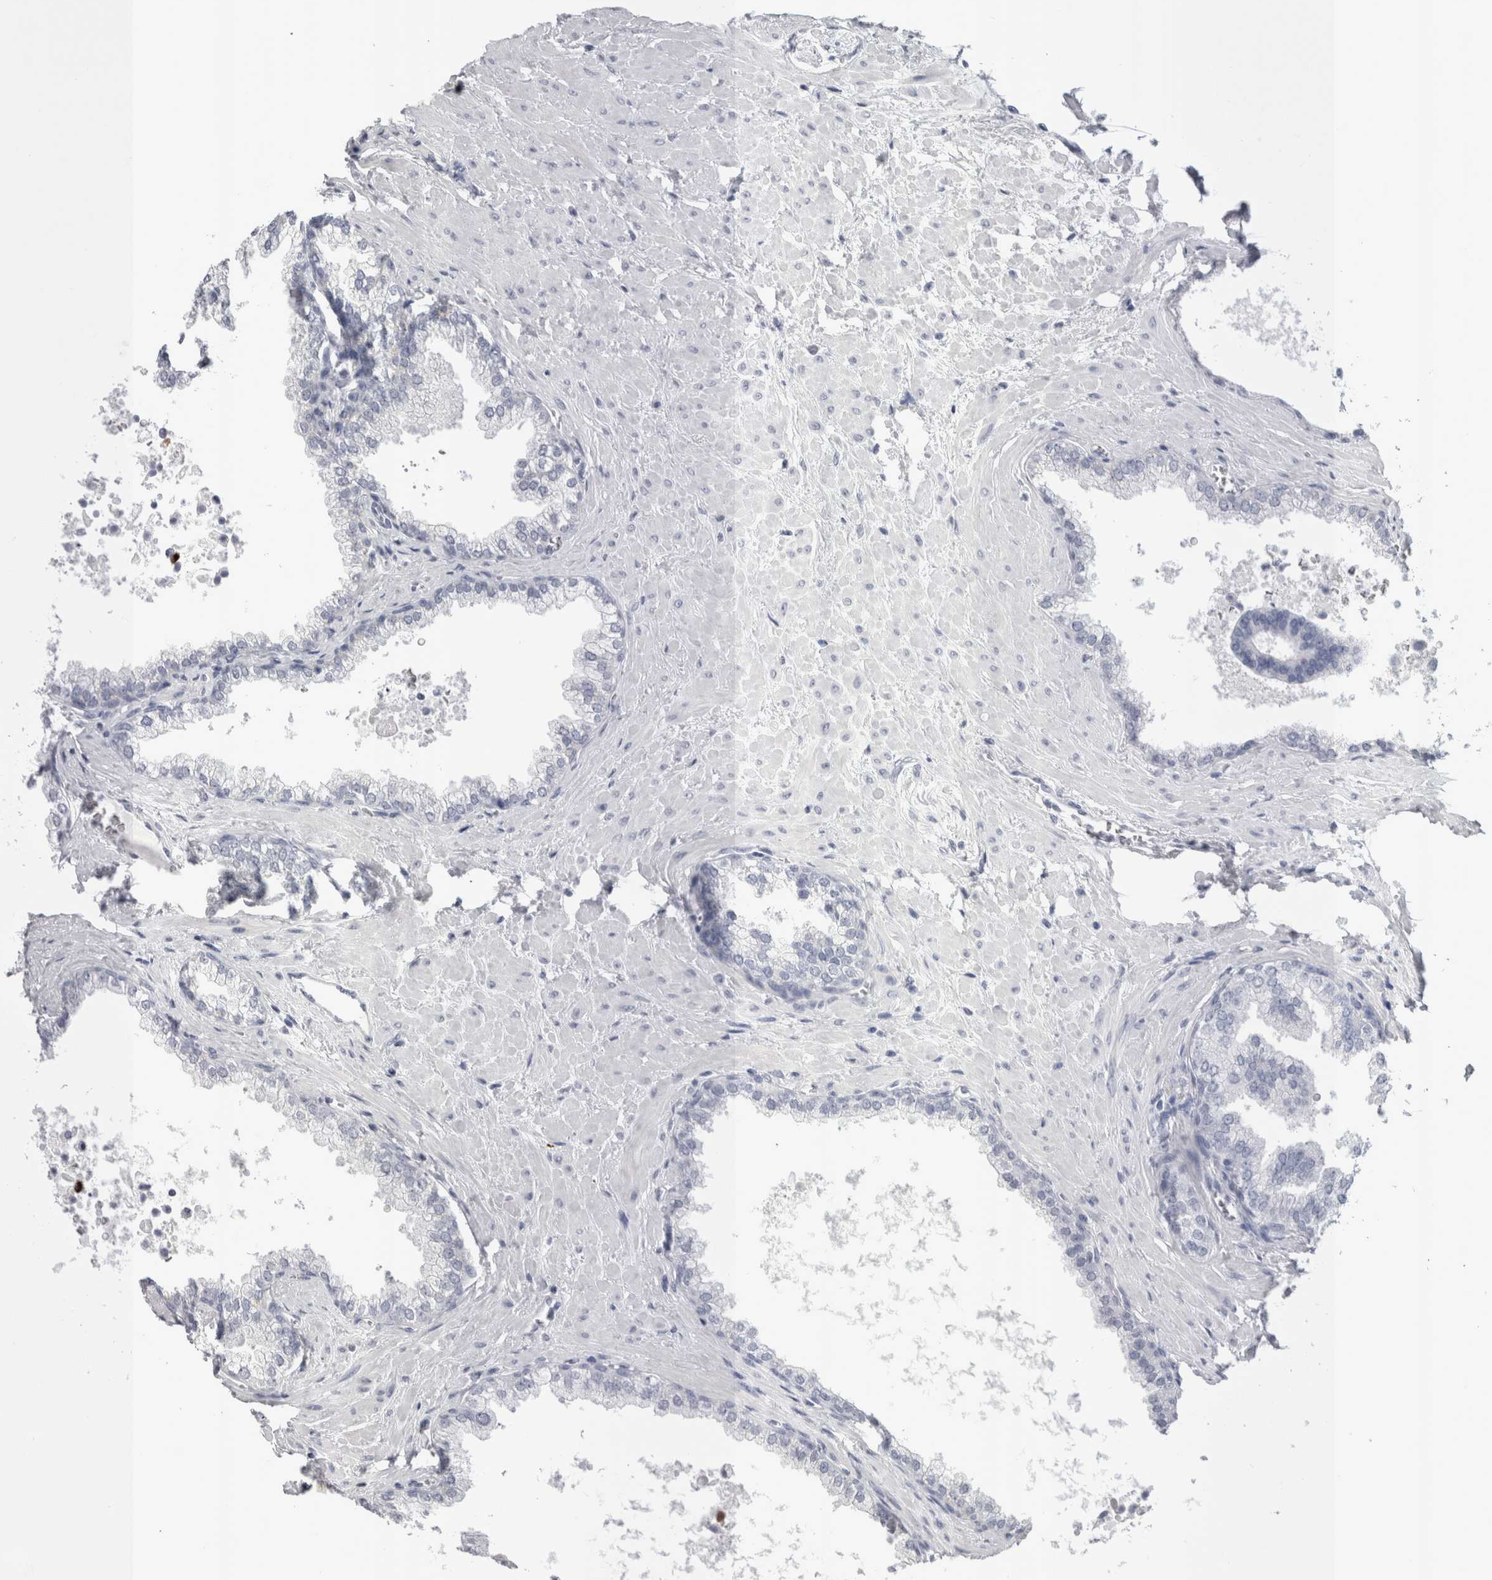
{"staining": {"intensity": "negative", "quantity": "none", "location": "none"}, "tissue": "prostate cancer", "cell_type": "Tumor cells", "image_type": "cancer", "snomed": [{"axis": "morphology", "description": "Adenocarcinoma, Low grade"}, {"axis": "topography", "description": "Prostate"}], "caption": "A high-resolution photomicrograph shows immunohistochemistry (IHC) staining of prostate cancer (adenocarcinoma (low-grade)), which demonstrates no significant expression in tumor cells.", "gene": "PWP2", "patient": {"sex": "male", "age": 71}}